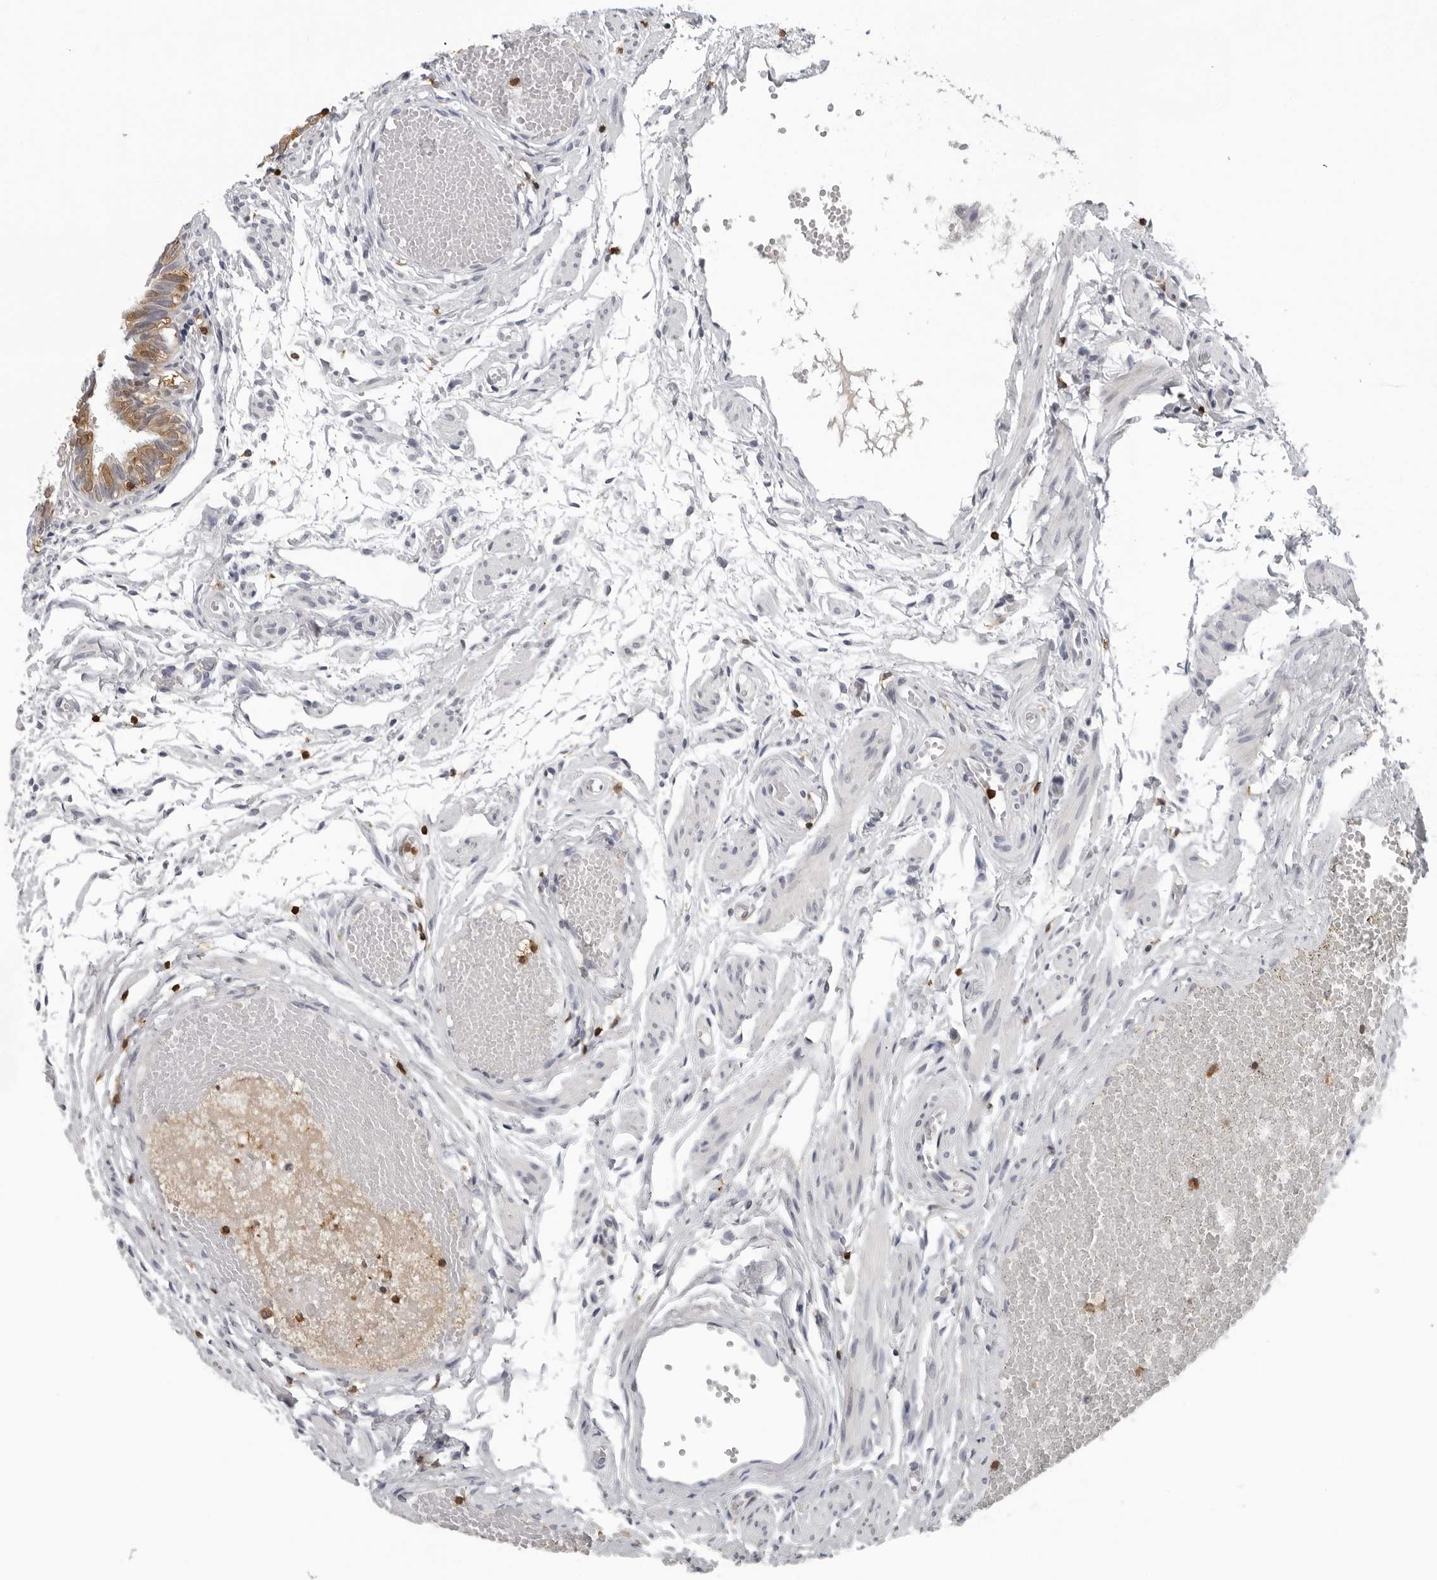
{"staining": {"intensity": "moderate", "quantity": "<25%", "location": "cytoplasmic/membranous,nuclear"}, "tissue": "fallopian tube", "cell_type": "Glandular cells", "image_type": "normal", "snomed": [{"axis": "morphology", "description": "Normal tissue, NOS"}, {"axis": "topography", "description": "Fallopian tube"}], "caption": "An image showing moderate cytoplasmic/membranous,nuclear staining in about <25% of glandular cells in normal fallopian tube, as visualized by brown immunohistochemical staining.", "gene": "HSPH1", "patient": {"sex": "female", "age": 46}}